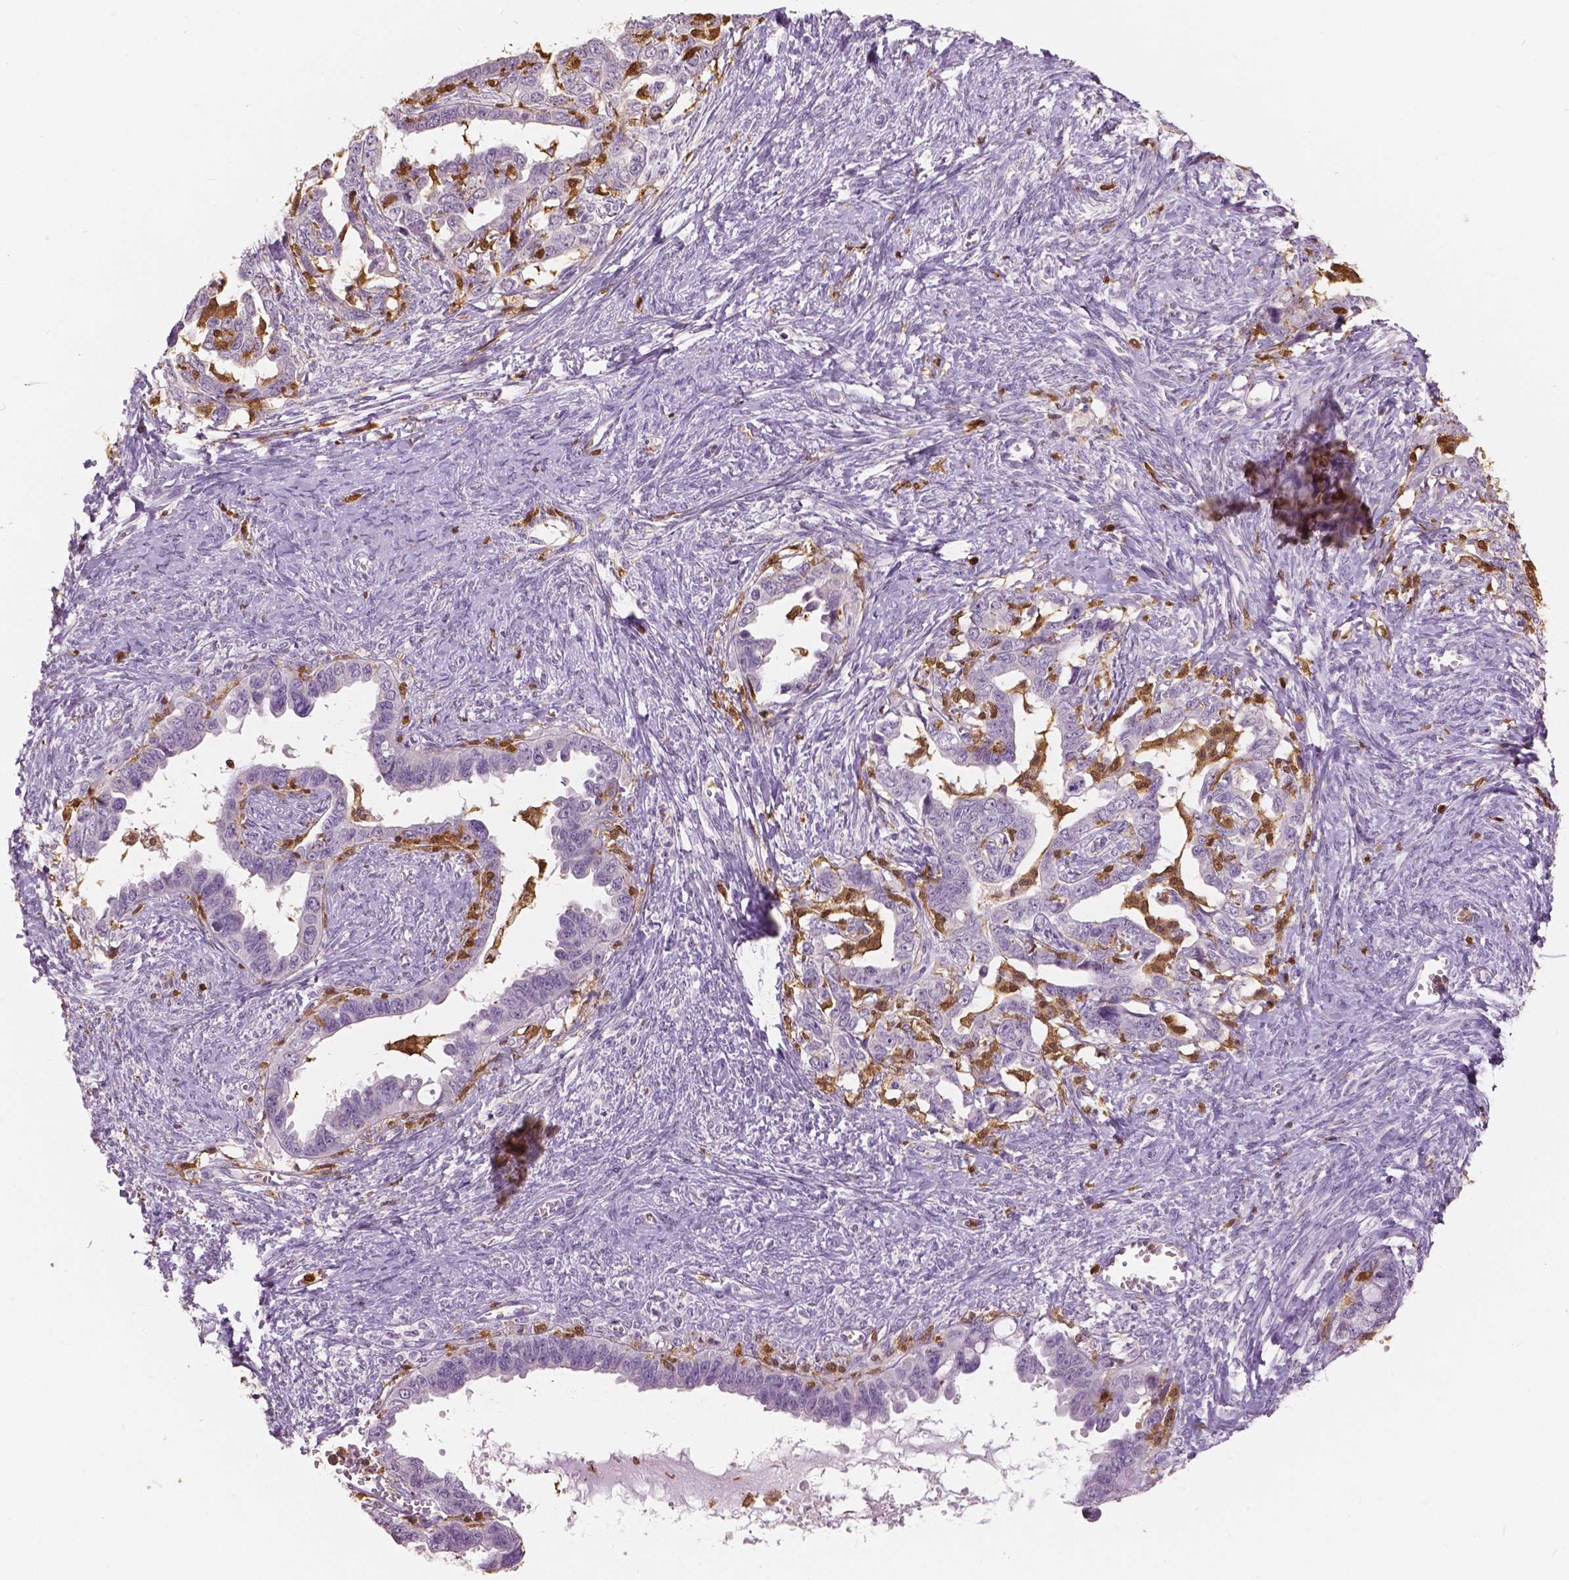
{"staining": {"intensity": "negative", "quantity": "none", "location": "none"}, "tissue": "ovarian cancer", "cell_type": "Tumor cells", "image_type": "cancer", "snomed": [{"axis": "morphology", "description": "Cystadenocarcinoma, serous, NOS"}, {"axis": "topography", "description": "Ovary"}], "caption": "Immunohistochemistry image of neoplastic tissue: ovarian serous cystadenocarcinoma stained with DAB demonstrates no significant protein expression in tumor cells.", "gene": "S100A4", "patient": {"sex": "female", "age": 69}}